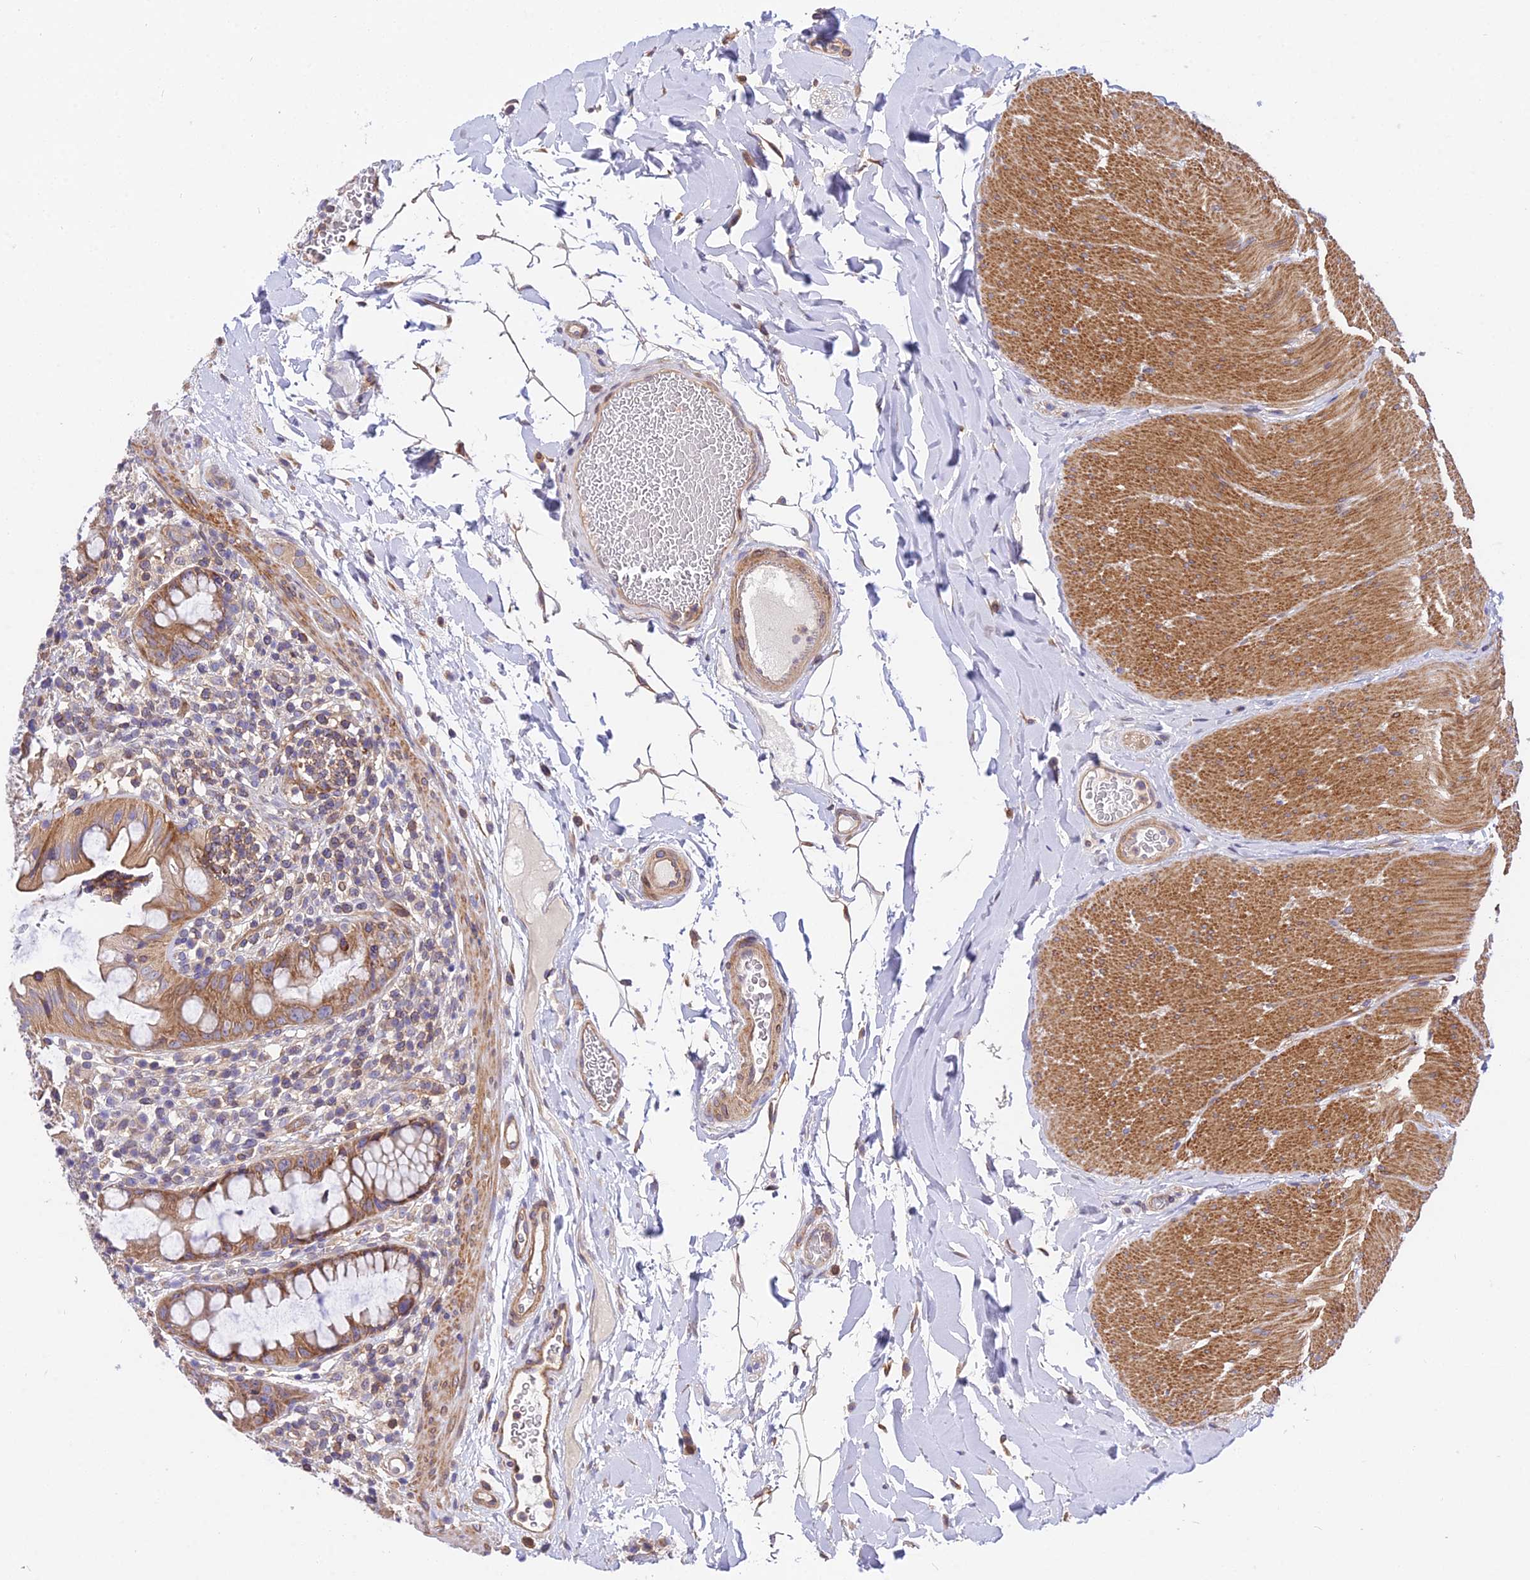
{"staining": {"intensity": "moderate", "quantity": ">75%", "location": "cytoplasmic/membranous"}, "tissue": "rectum", "cell_type": "Glandular cells", "image_type": "normal", "snomed": [{"axis": "morphology", "description": "Normal tissue, NOS"}, {"axis": "topography", "description": "Rectum"}], "caption": "The micrograph reveals staining of normal rectum, revealing moderate cytoplasmic/membranous protein staining (brown color) within glandular cells.", "gene": "TRIM43B", "patient": {"sex": "female", "age": 57}}